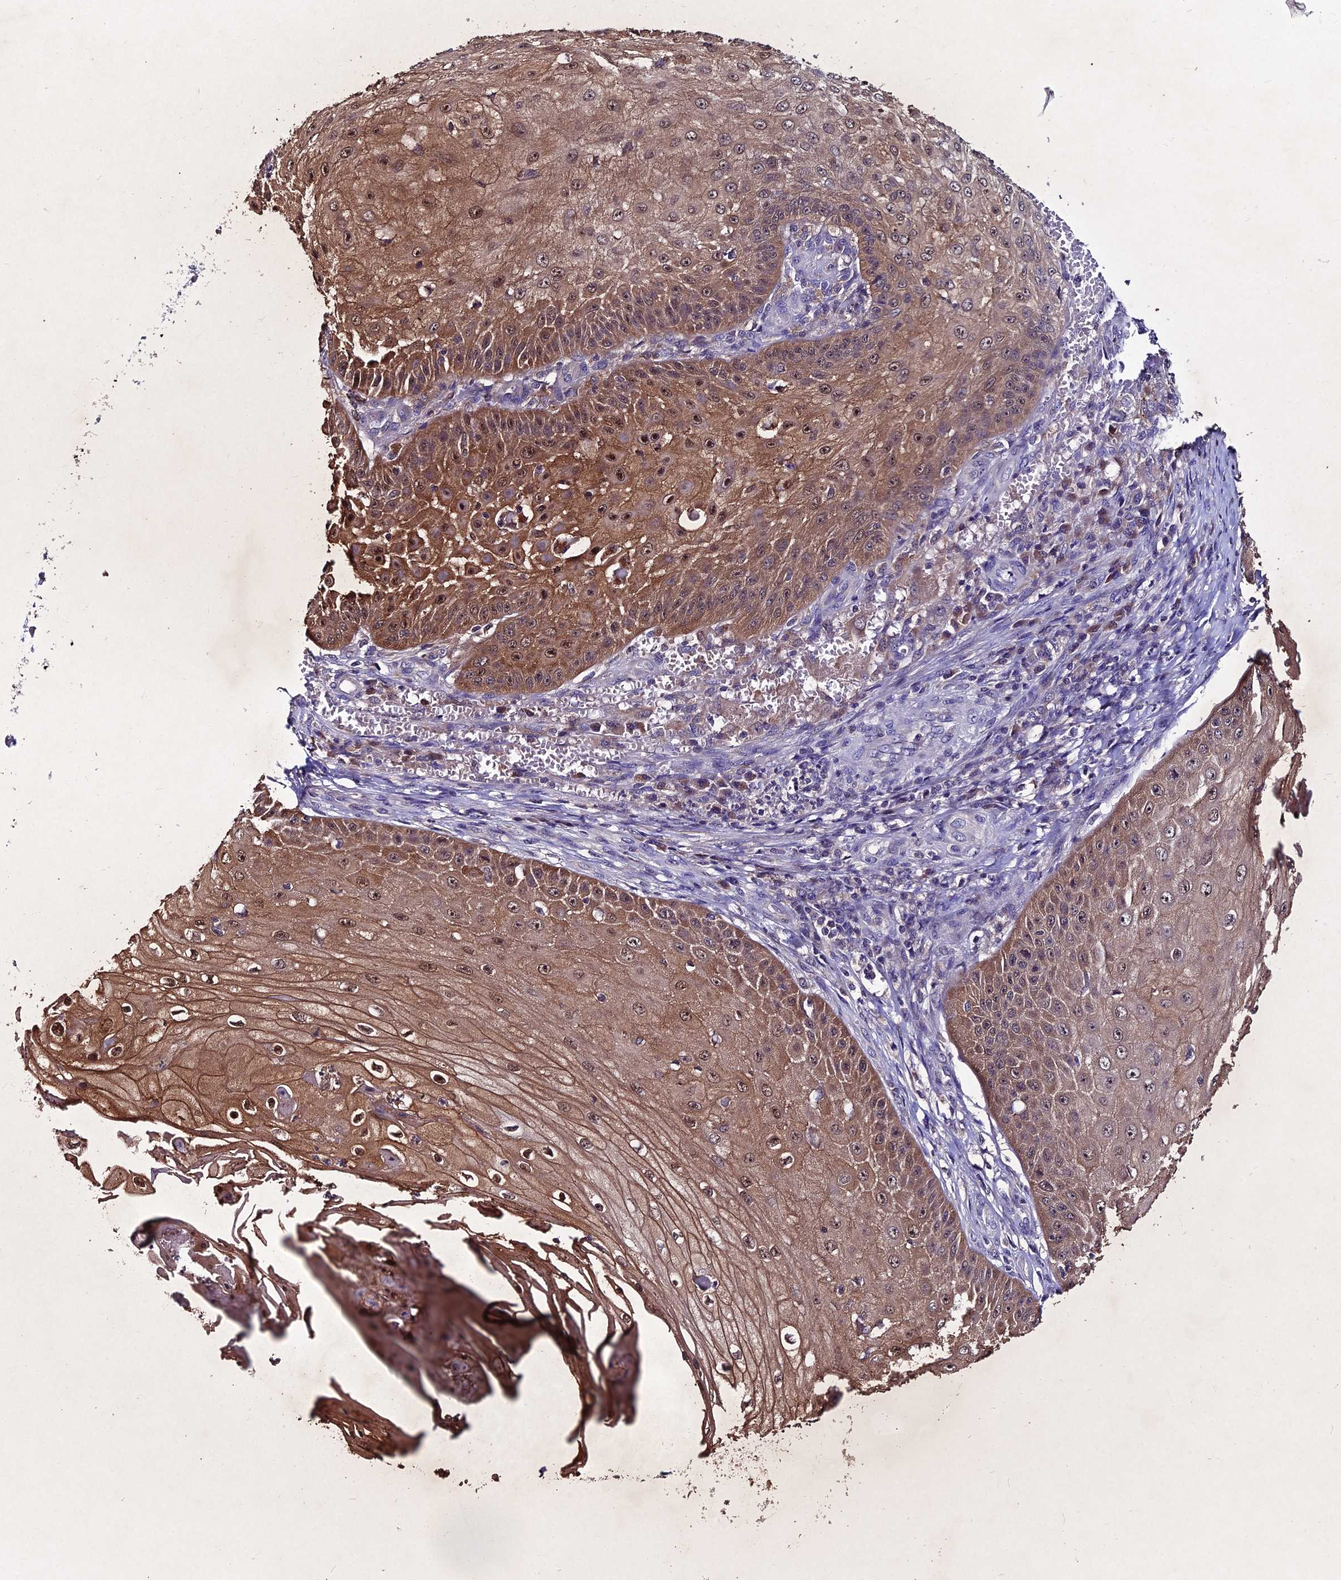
{"staining": {"intensity": "strong", "quantity": ">75%", "location": "cytoplasmic/membranous,nuclear"}, "tissue": "skin cancer", "cell_type": "Tumor cells", "image_type": "cancer", "snomed": [{"axis": "morphology", "description": "Squamous cell carcinoma, NOS"}, {"axis": "topography", "description": "Skin"}], "caption": "Strong cytoplasmic/membranous and nuclear positivity for a protein is present in about >75% of tumor cells of skin cancer using immunohistochemistry (IHC).", "gene": "LGALS7", "patient": {"sex": "male", "age": 70}}